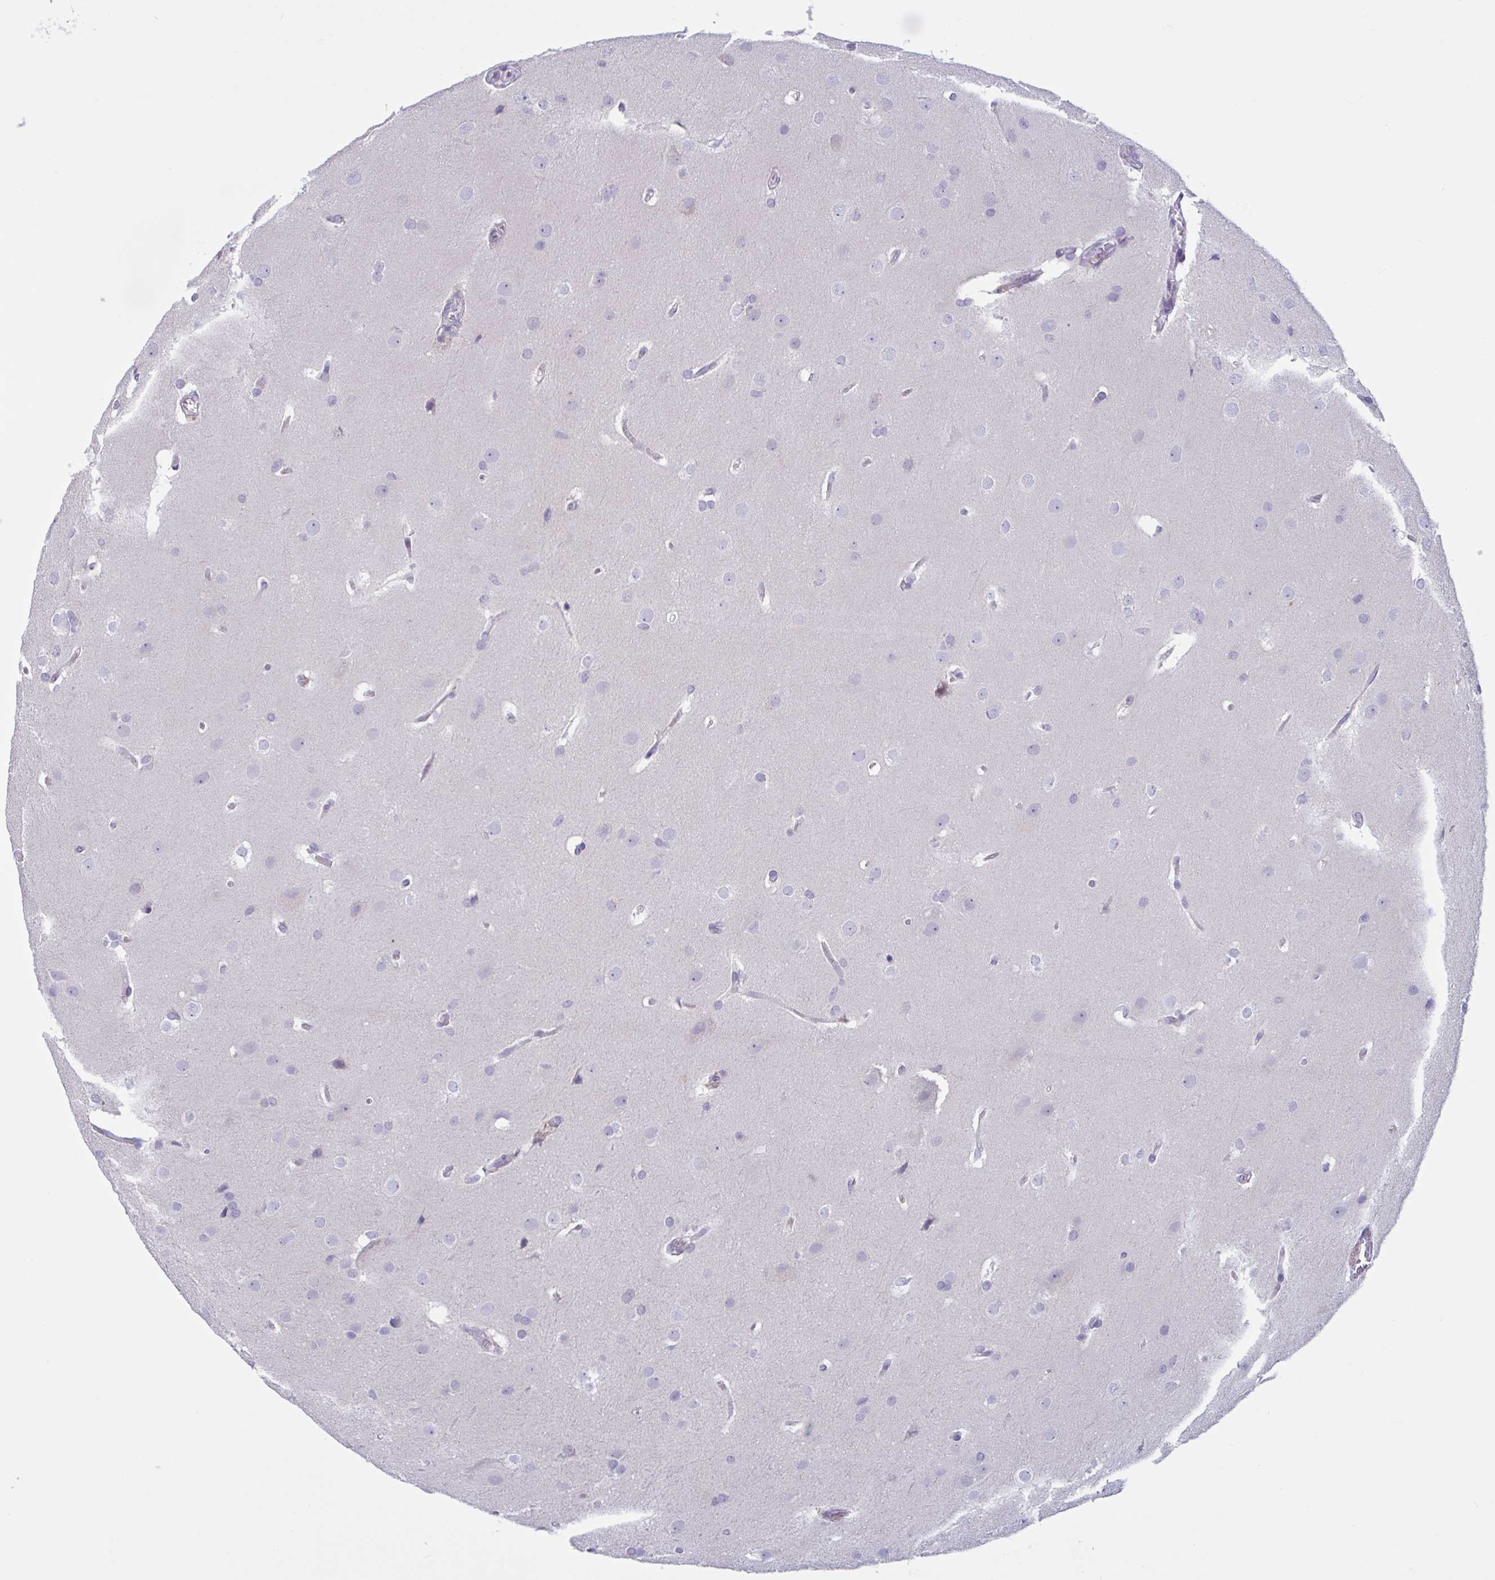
{"staining": {"intensity": "negative", "quantity": "none", "location": "none"}, "tissue": "glioma", "cell_type": "Tumor cells", "image_type": "cancer", "snomed": [{"axis": "morphology", "description": "Glioma, malignant, Low grade"}, {"axis": "topography", "description": "Brain"}], "caption": "Tumor cells are negative for protein expression in human glioma.", "gene": "SNX11", "patient": {"sex": "female", "age": 32}}